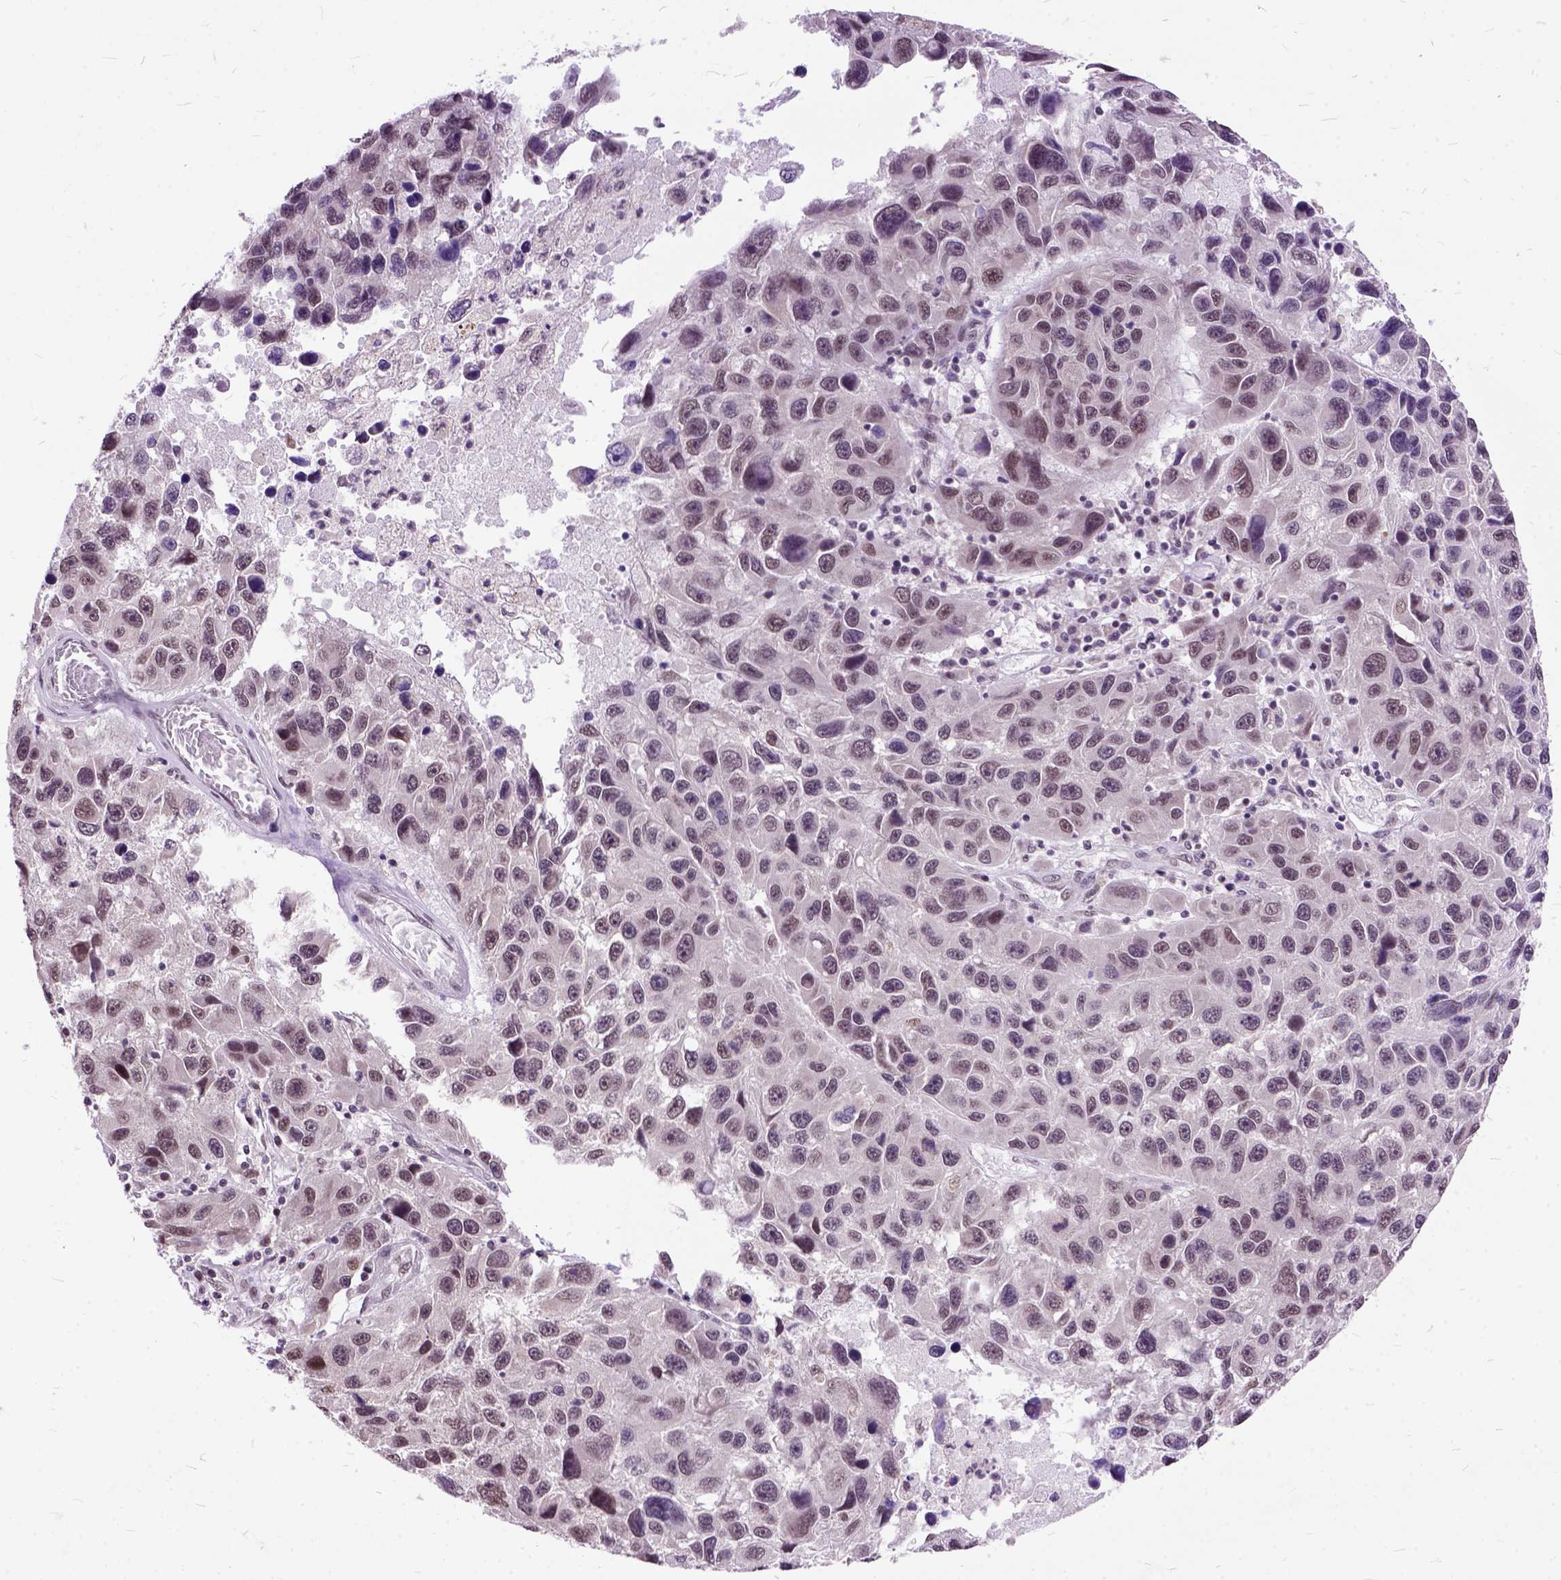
{"staining": {"intensity": "moderate", "quantity": "<25%", "location": "nuclear"}, "tissue": "melanoma", "cell_type": "Tumor cells", "image_type": "cancer", "snomed": [{"axis": "morphology", "description": "Malignant melanoma, NOS"}, {"axis": "topography", "description": "Skin"}], "caption": "This photomicrograph exhibits melanoma stained with immunohistochemistry to label a protein in brown. The nuclear of tumor cells show moderate positivity for the protein. Nuclei are counter-stained blue.", "gene": "ORC5", "patient": {"sex": "male", "age": 53}}